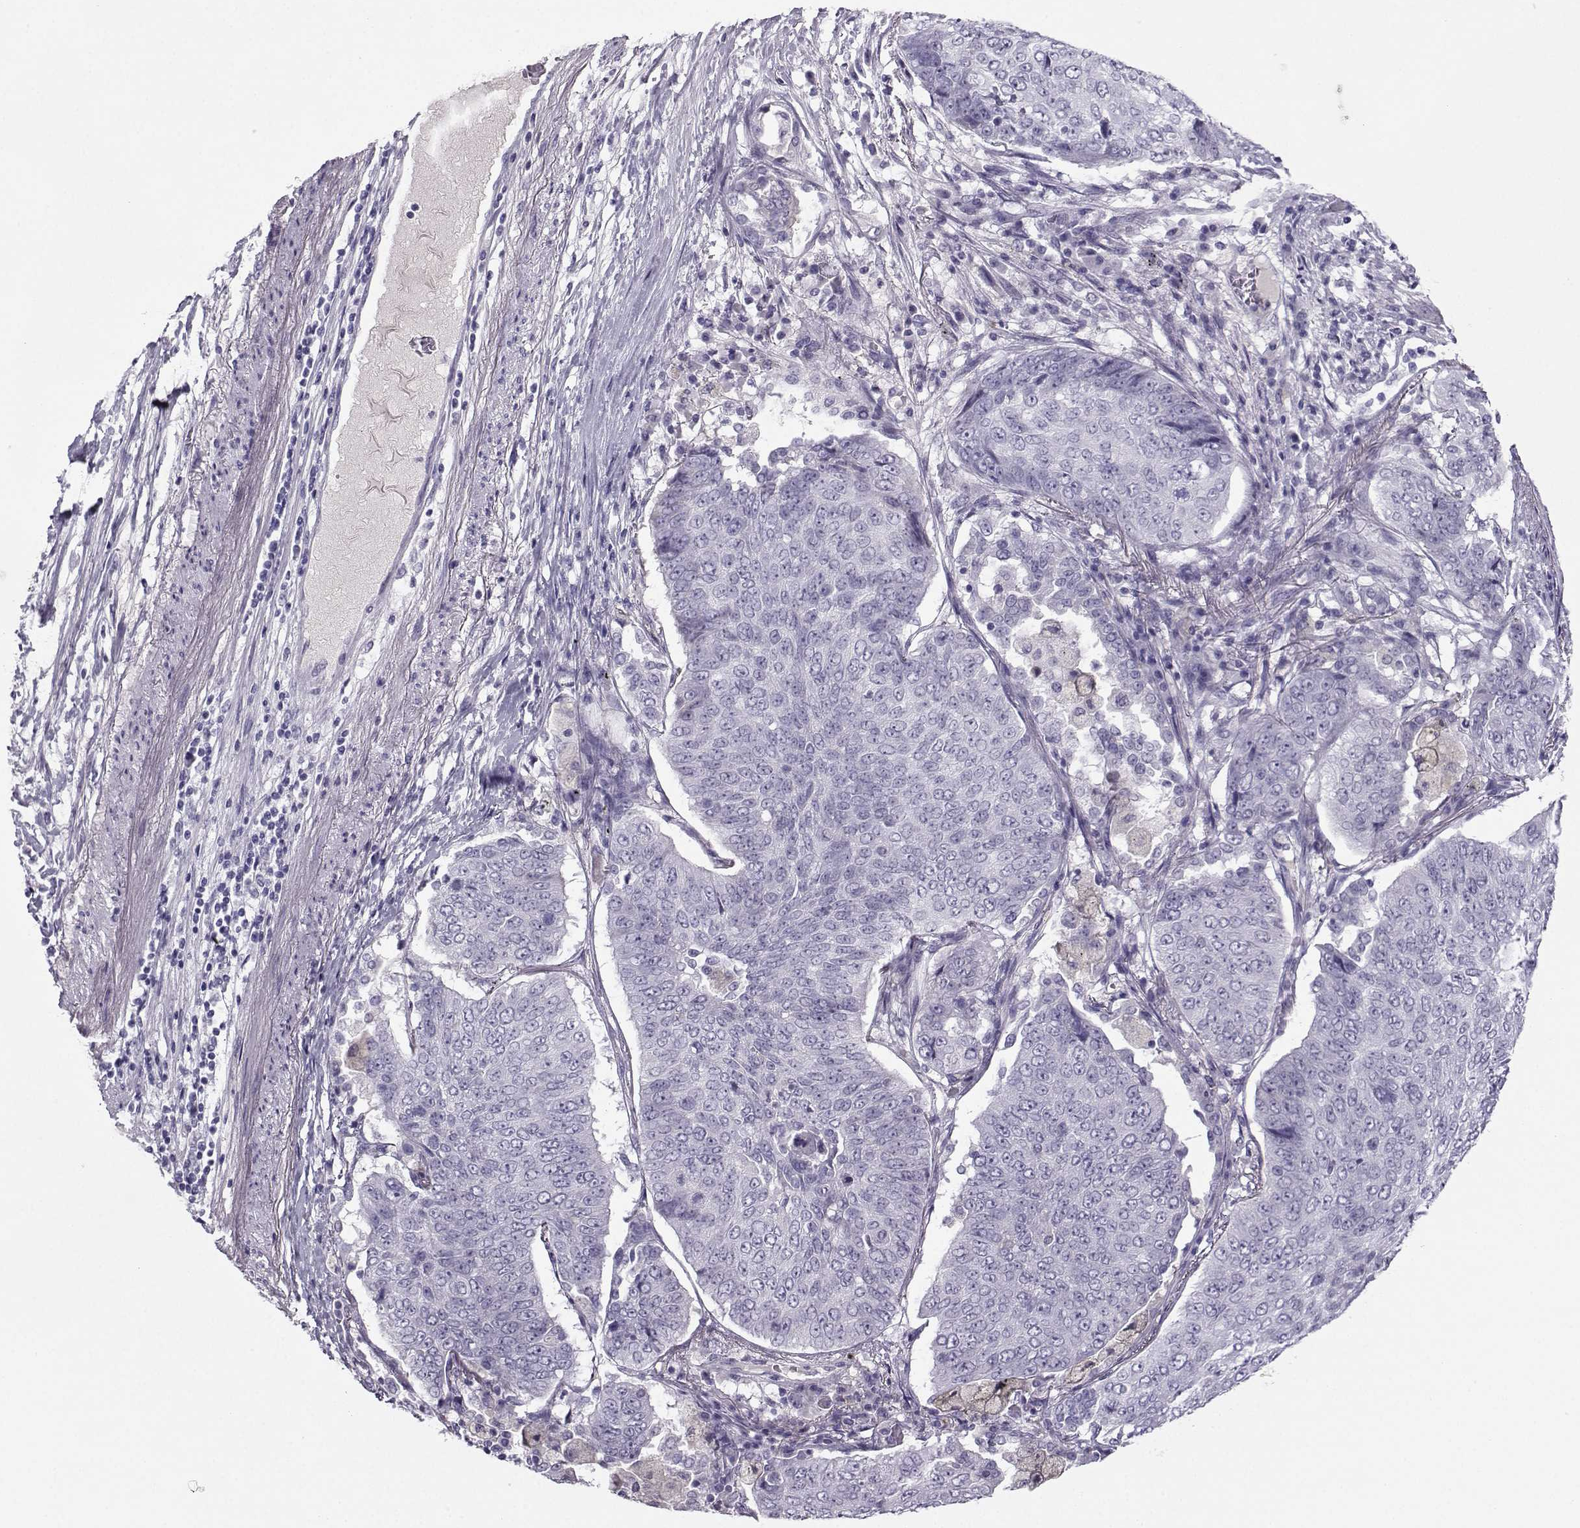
{"staining": {"intensity": "negative", "quantity": "none", "location": "none"}, "tissue": "lung cancer", "cell_type": "Tumor cells", "image_type": "cancer", "snomed": [{"axis": "morphology", "description": "Normal tissue, NOS"}, {"axis": "morphology", "description": "Squamous cell carcinoma, NOS"}, {"axis": "topography", "description": "Bronchus"}, {"axis": "topography", "description": "Lung"}], "caption": "This image is of lung cancer stained with IHC to label a protein in brown with the nuclei are counter-stained blue. There is no positivity in tumor cells.", "gene": "ARMC2", "patient": {"sex": "male", "age": 64}}